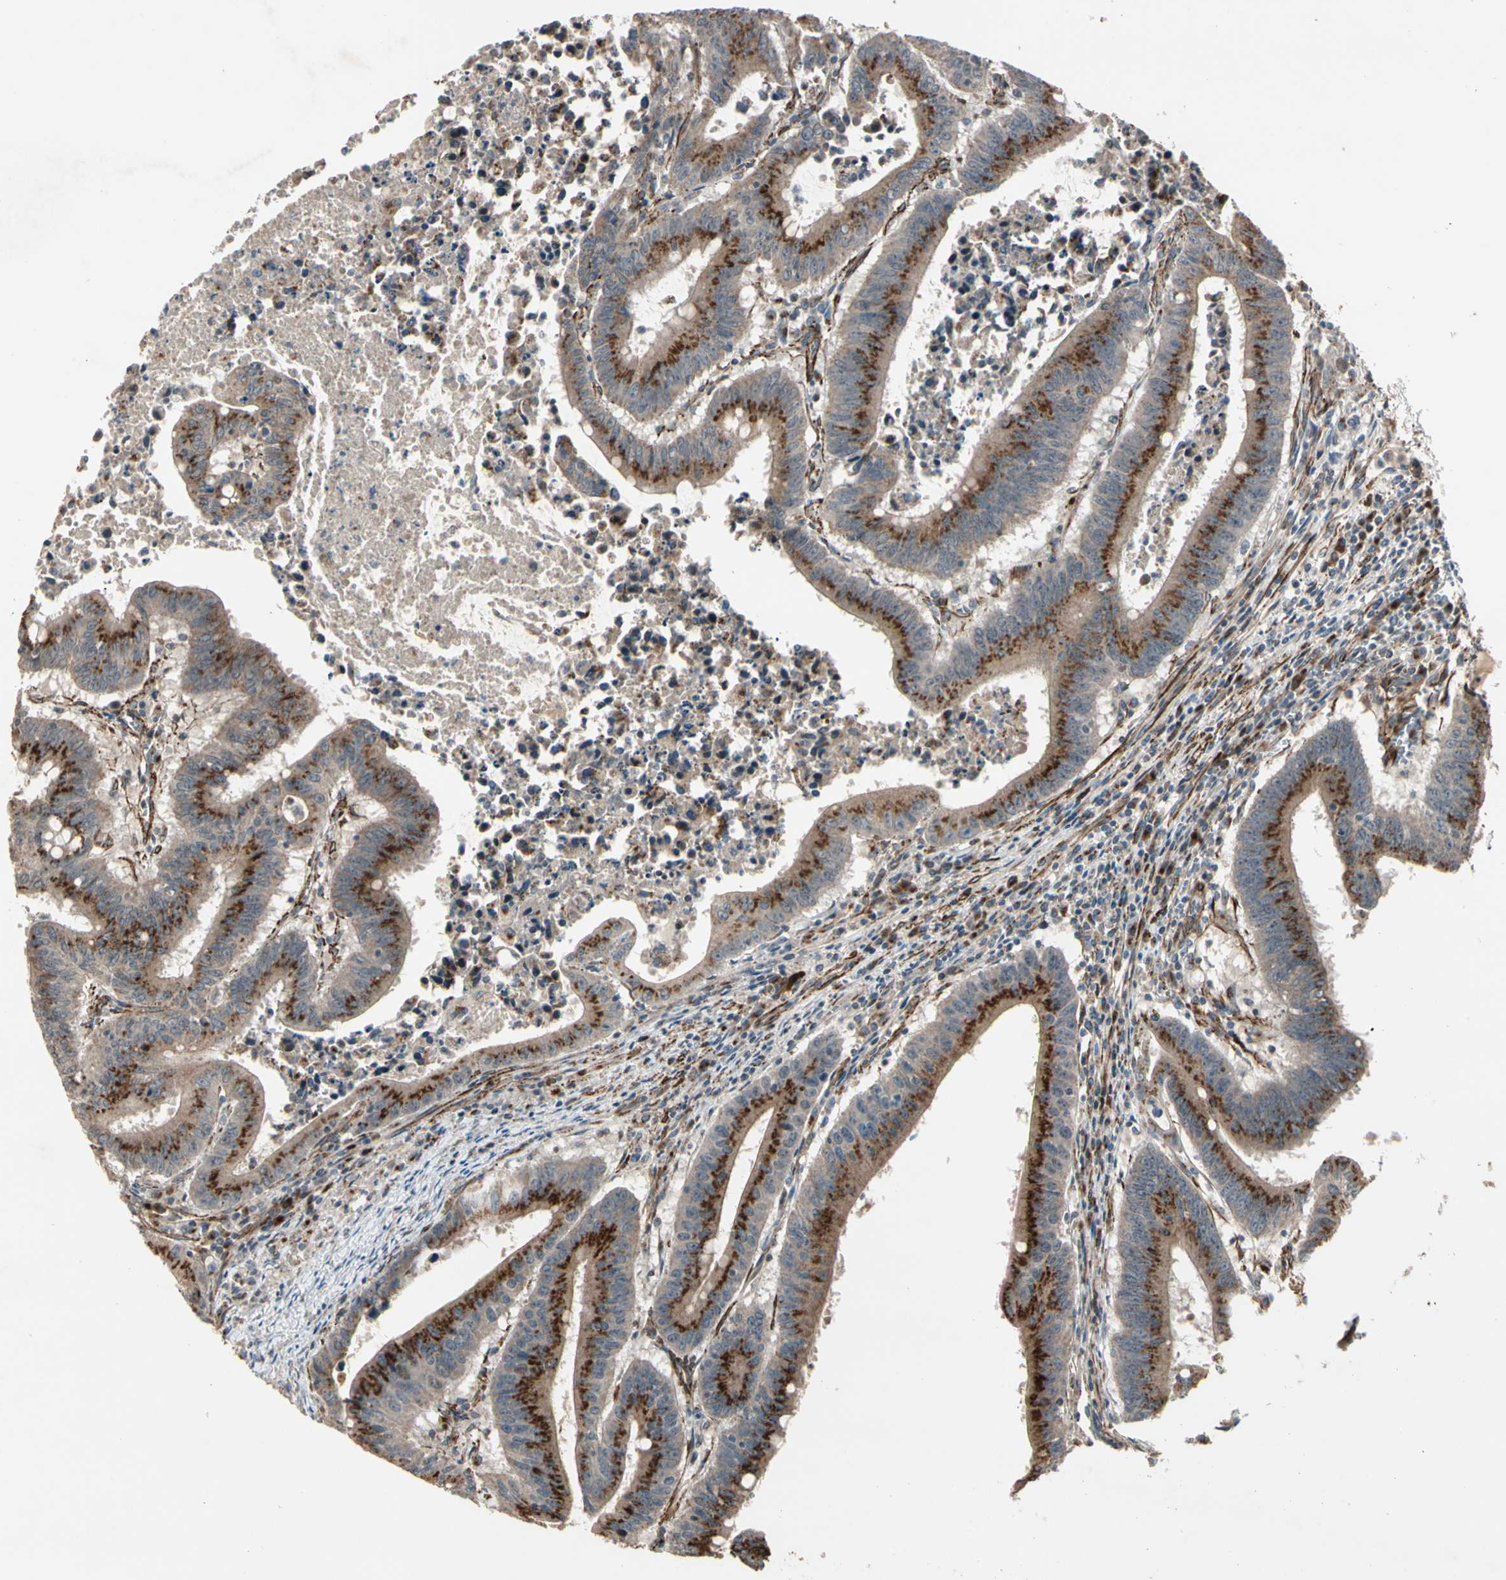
{"staining": {"intensity": "strong", "quantity": ">75%", "location": "cytoplasmic/membranous"}, "tissue": "colorectal cancer", "cell_type": "Tumor cells", "image_type": "cancer", "snomed": [{"axis": "morphology", "description": "Adenocarcinoma, NOS"}, {"axis": "topography", "description": "Colon"}], "caption": "Immunohistochemistry (DAB) staining of colorectal cancer reveals strong cytoplasmic/membranous protein expression in approximately >75% of tumor cells.", "gene": "GCK", "patient": {"sex": "male", "age": 45}}